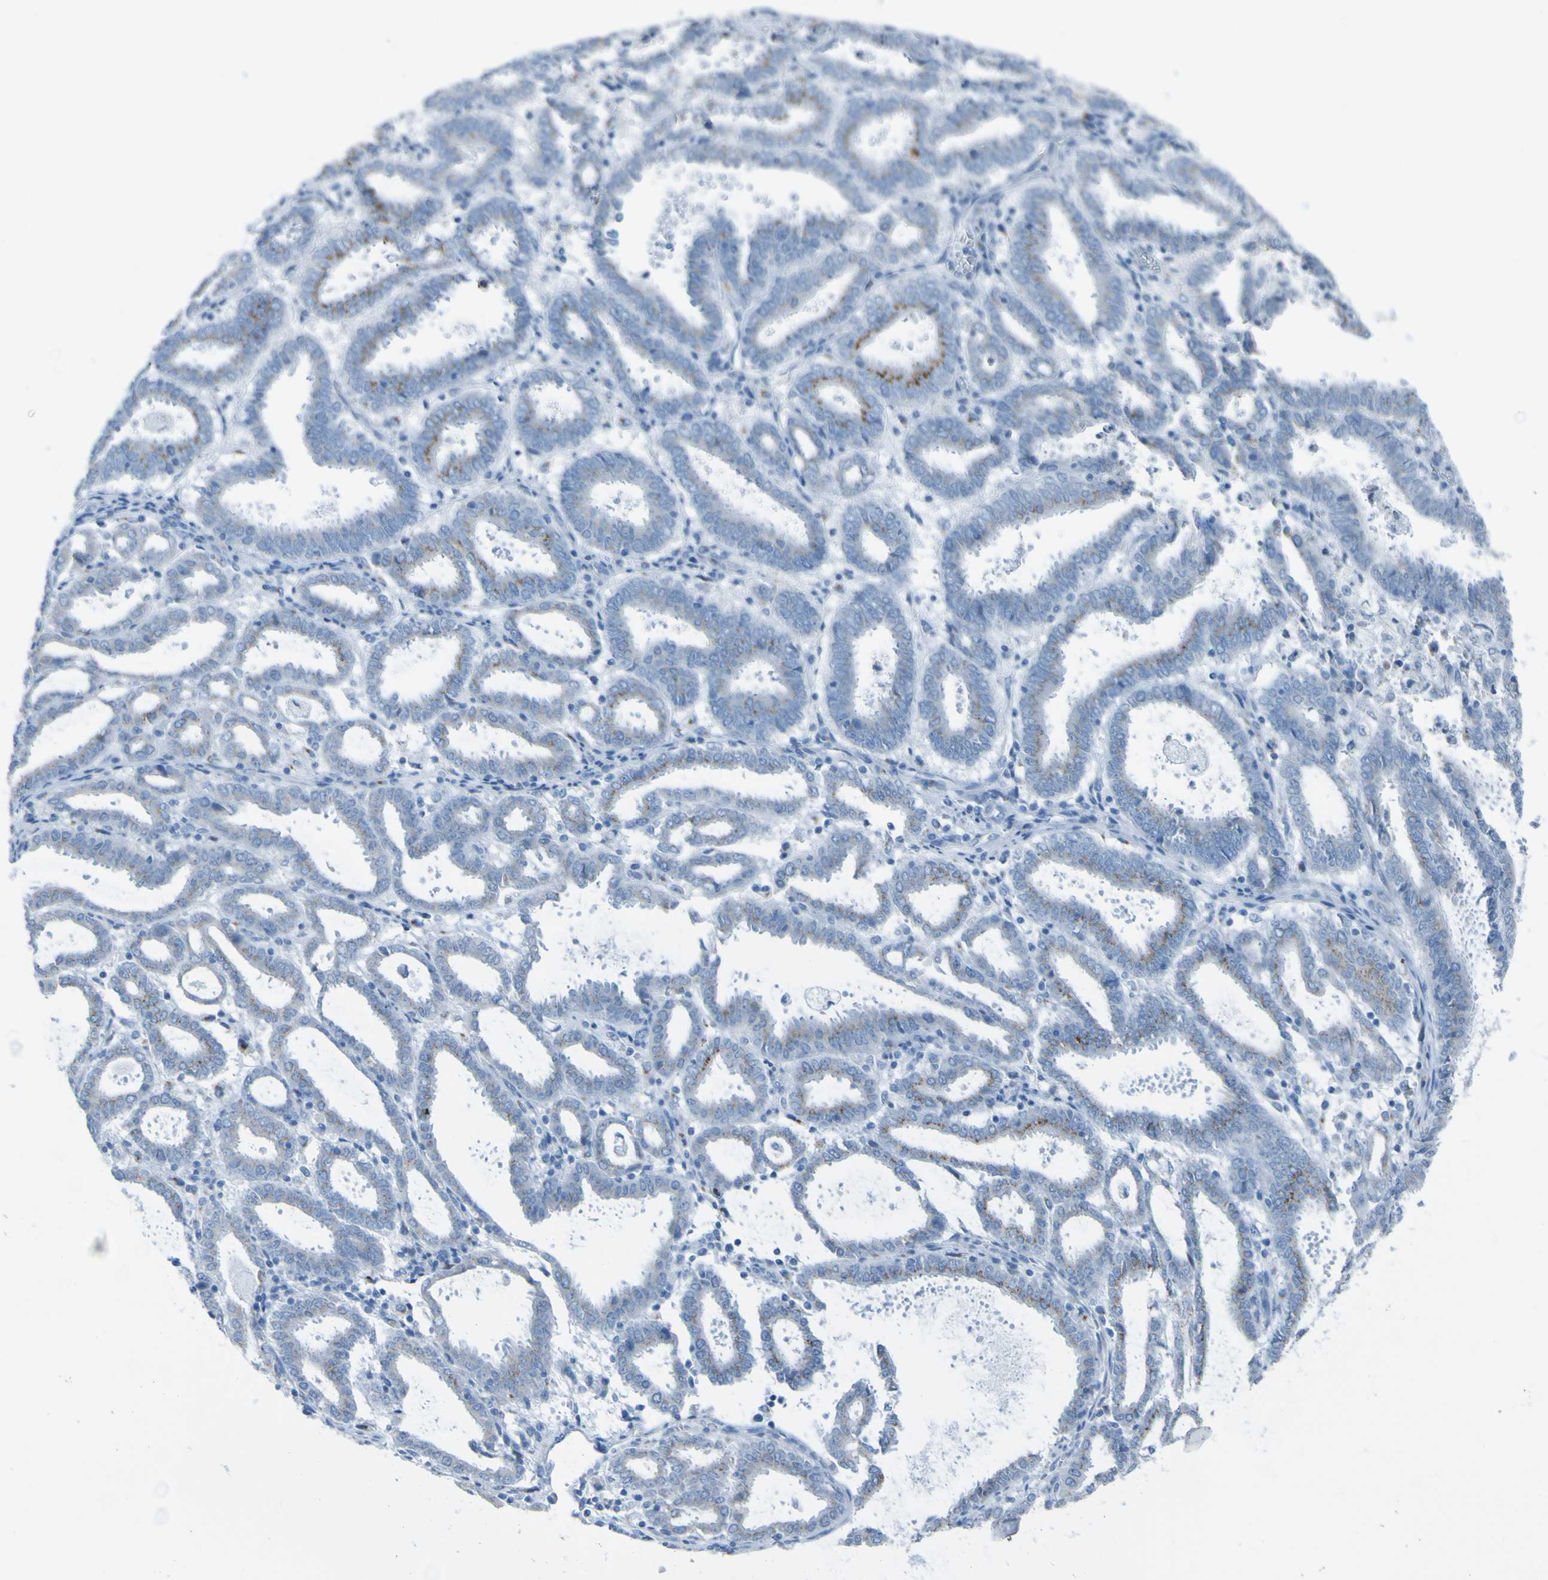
{"staining": {"intensity": "moderate", "quantity": "<25%", "location": "cytoplasmic/membranous"}, "tissue": "endometrial cancer", "cell_type": "Tumor cells", "image_type": "cancer", "snomed": [{"axis": "morphology", "description": "Adenocarcinoma, NOS"}, {"axis": "topography", "description": "Uterus"}], "caption": "Immunohistochemistry (IHC) of human endometrial cancer (adenocarcinoma) shows low levels of moderate cytoplasmic/membranous staining in approximately <25% of tumor cells.", "gene": "ACMSD", "patient": {"sex": "female", "age": 83}}